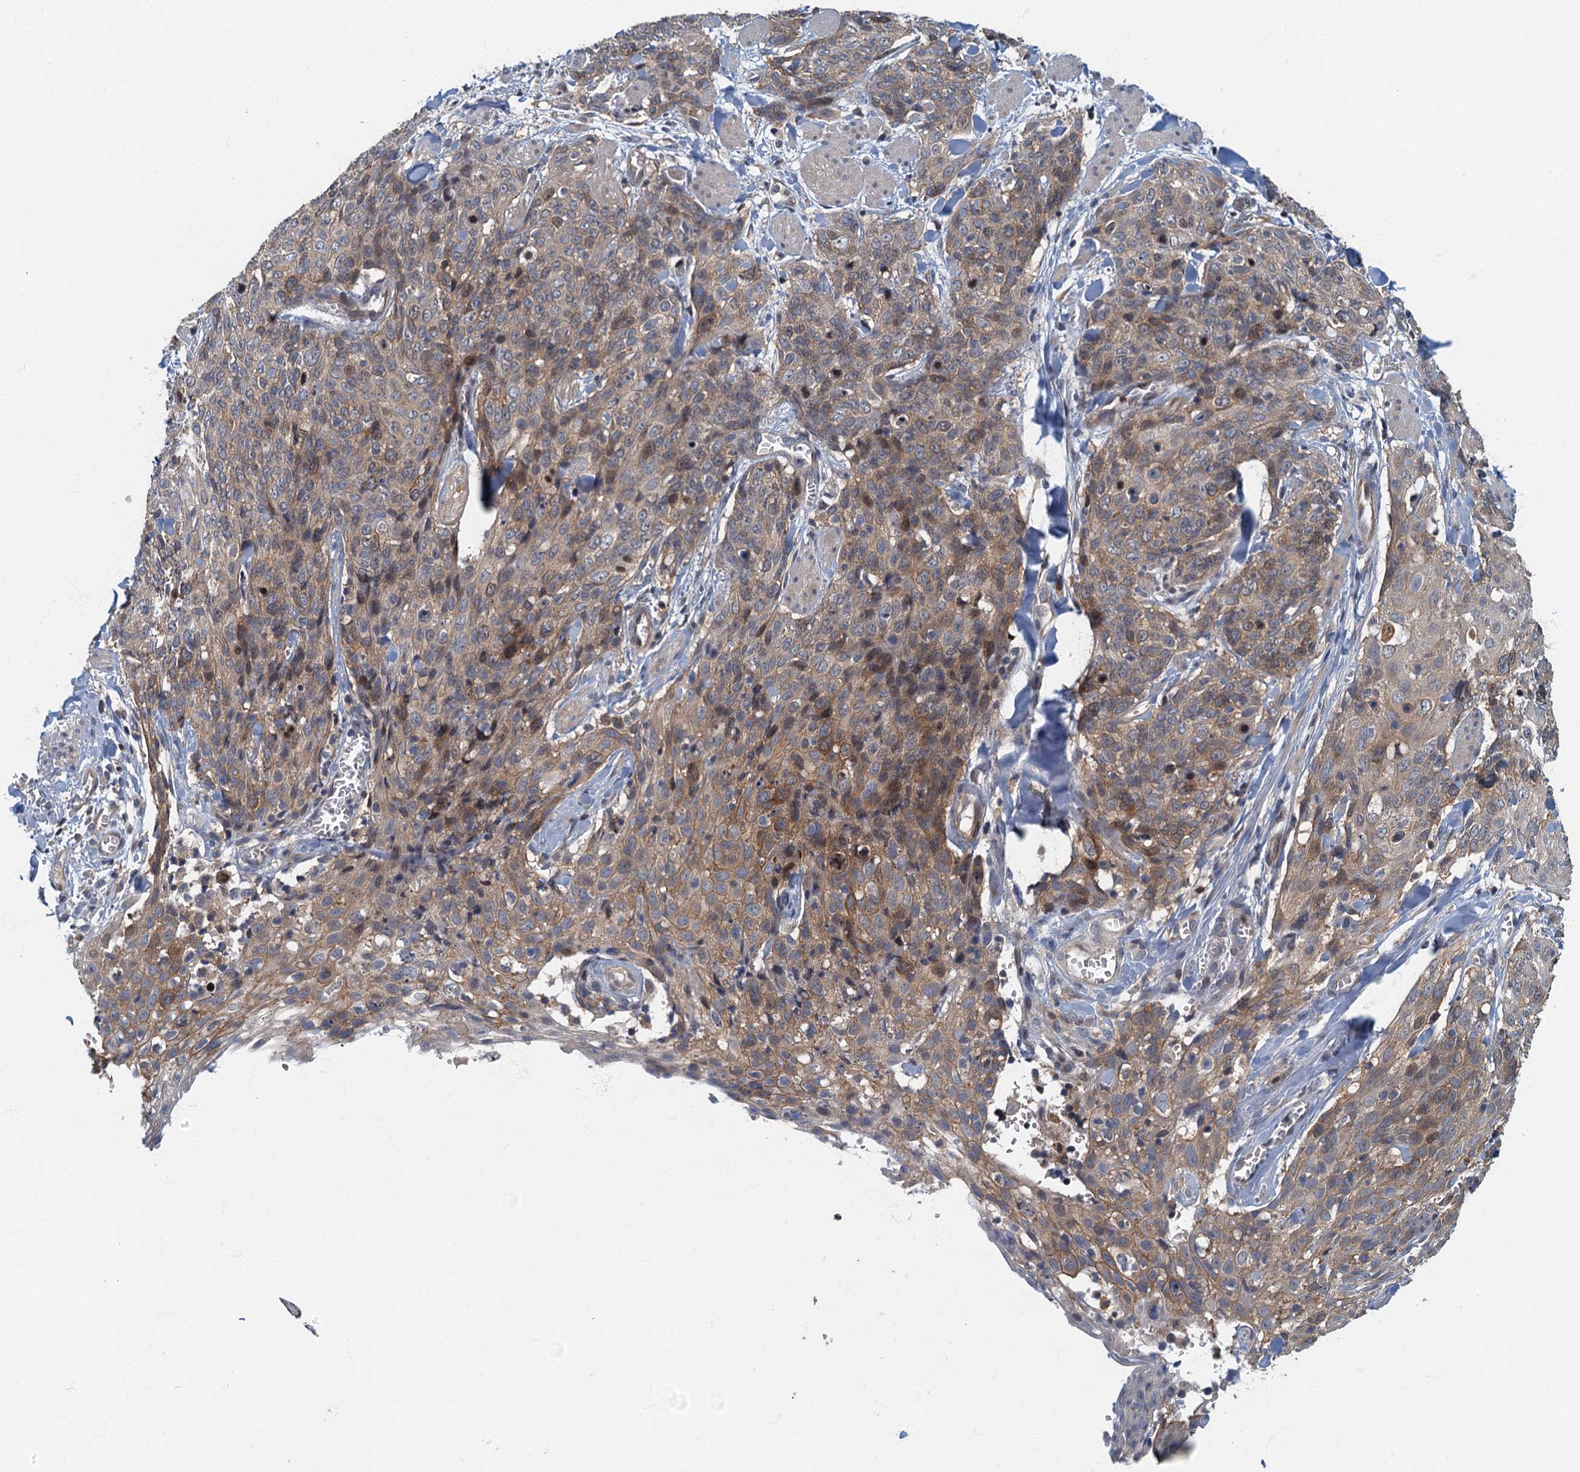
{"staining": {"intensity": "weak", "quantity": ">75%", "location": "cytoplasmic/membranous"}, "tissue": "skin cancer", "cell_type": "Tumor cells", "image_type": "cancer", "snomed": [{"axis": "morphology", "description": "Squamous cell carcinoma, NOS"}, {"axis": "topography", "description": "Skin"}, {"axis": "topography", "description": "Vulva"}], "caption": "IHC image of neoplastic tissue: human skin cancer stained using immunohistochemistry (IHC) exhibits low levels of weak protein expression localized specifically in the cytoplasmic/membranous of tumor cells, appearing as a cytoplasmic/membranous brown color.", "gene": "CKAP2L", "patient": {"sex": "female", "age": 85}}